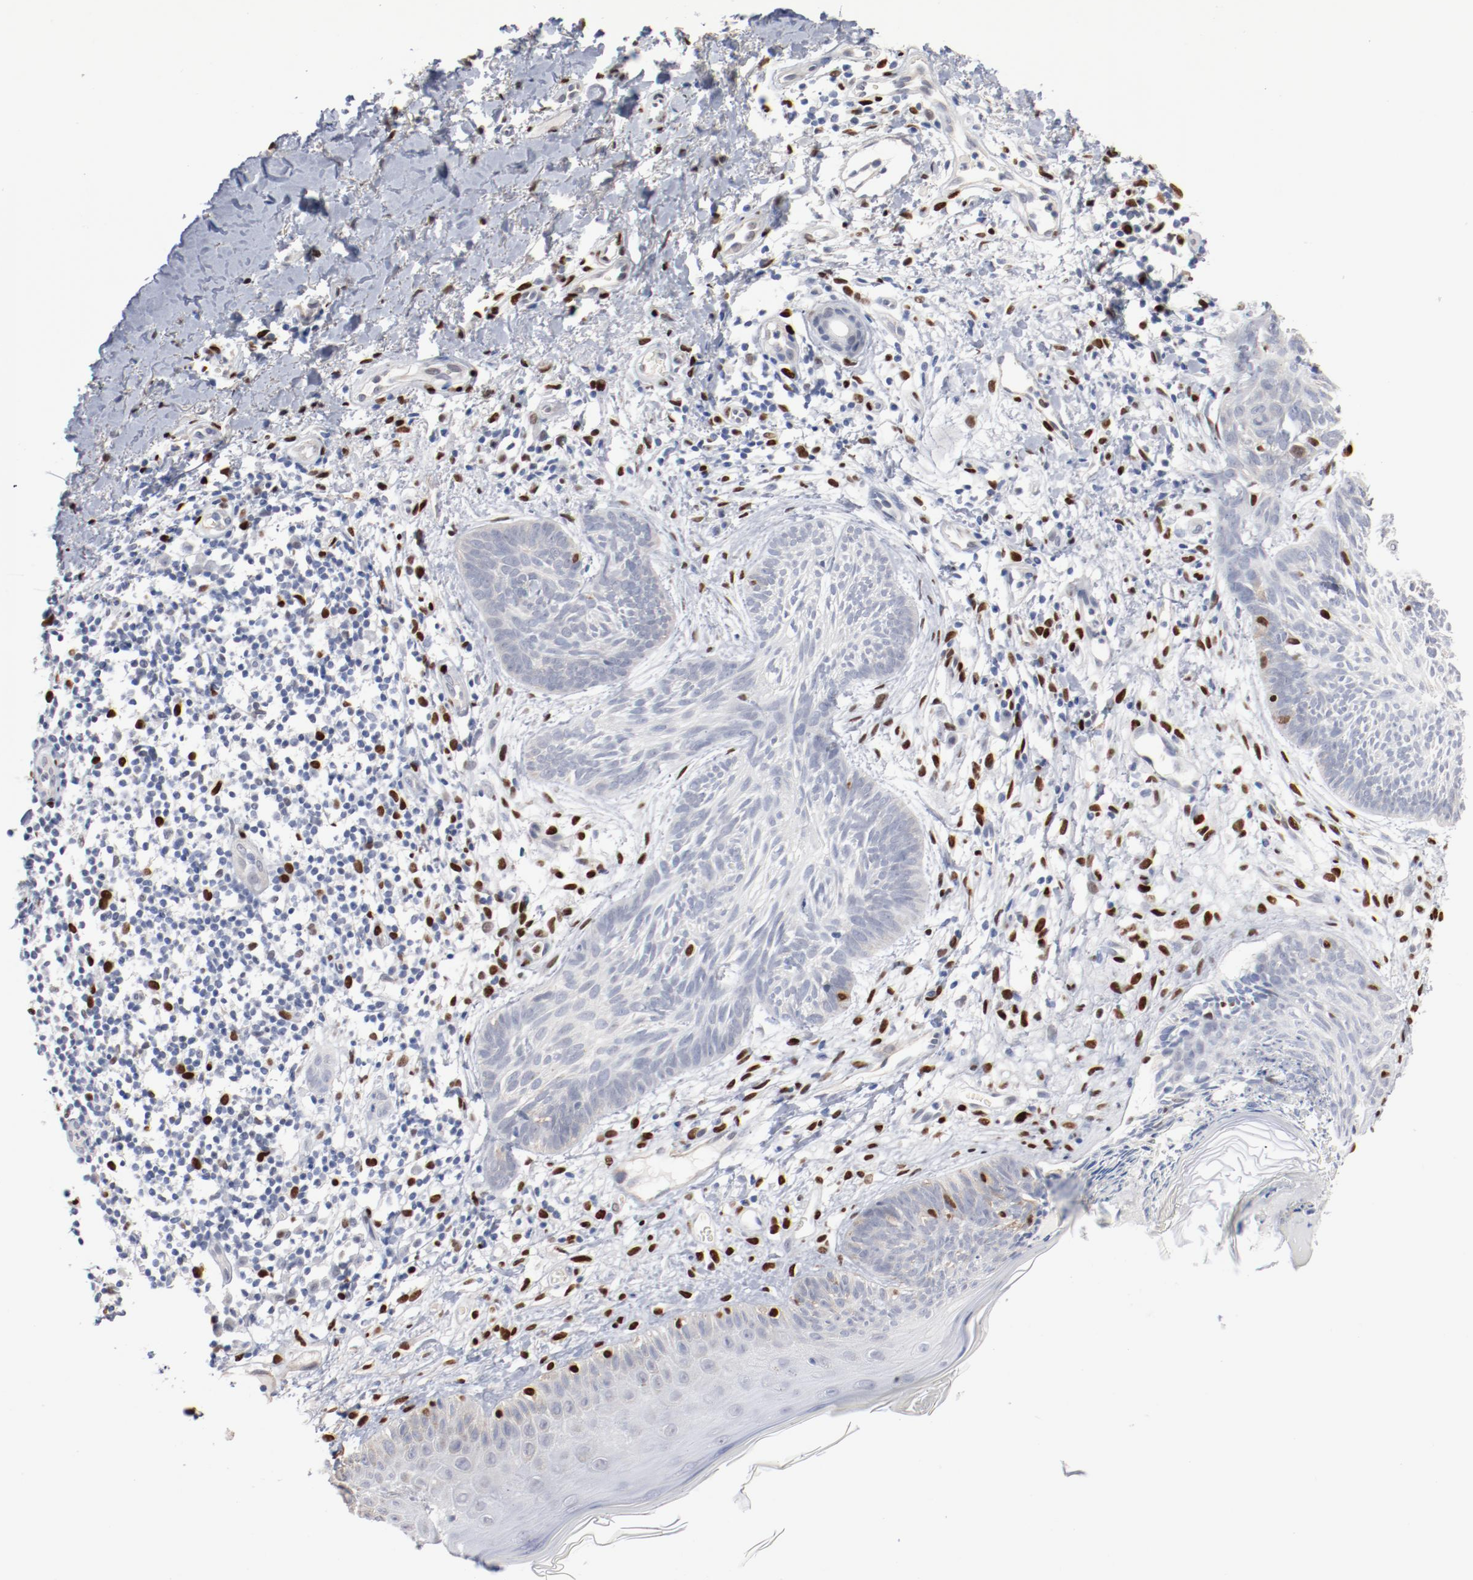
{"staining": {"intensity": "negative", "quantity": "none", "location": "none"}, "tissue": "skin cancer", "cell_type": "Tumor cells", "image_type": "cancer", "snomed": [{"axis": "morphology", "description": "Normal tissue, NOS"}, {"axis": "morphology", "description": "Basal cell carcinoma"}, {"axis": "topography", "description": "Skin"}], "caption": "DAB immunohistochemical staining of human skin cancer displays no significant staining in tumor cells.", "gene": "ZEB2", "patient": {"sex": "male", "age": 71}}